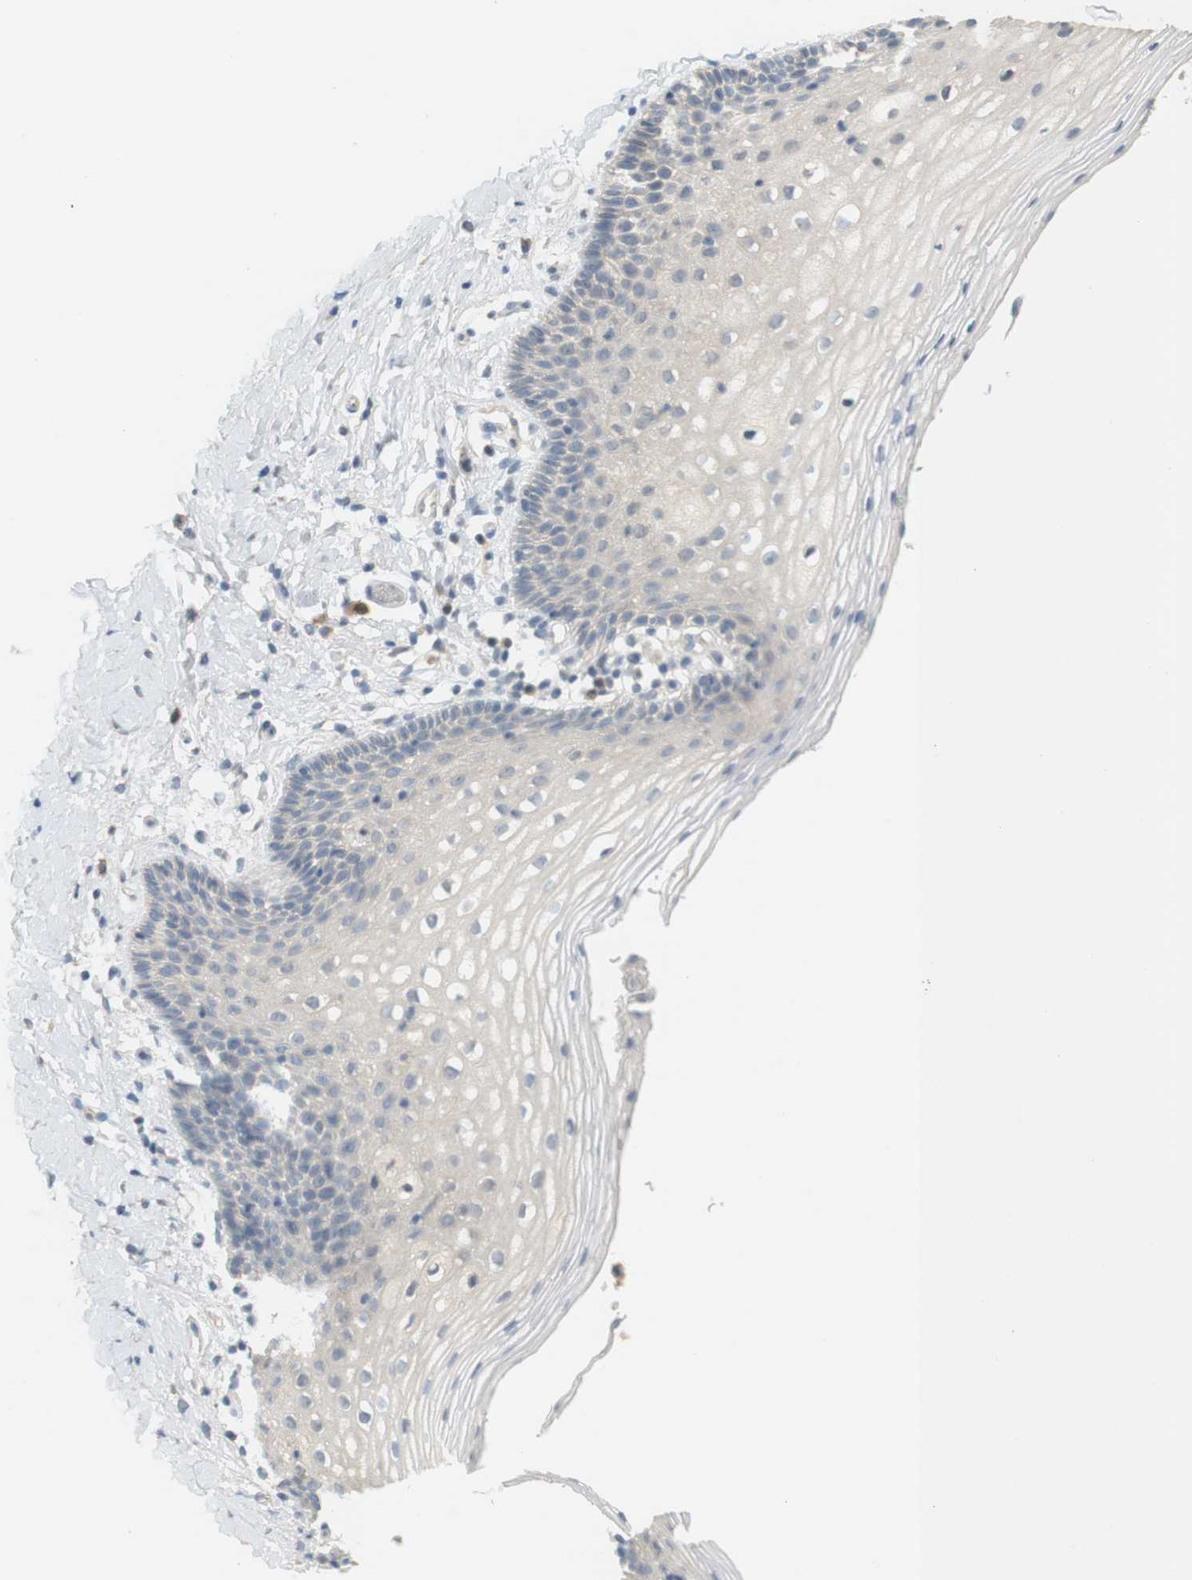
{"staining": {"intensity": "negative", "quantity": "none", "location": "none"}, "tissue": "vagina", "cell_type": "Squamous epithelial cells", "image_type": "normal", "snomed": [{"axis": "morphology", "description": "Normal tissue, NOS"}, {"axis": "topography", "description": "Vagina"}], "caption": "DAB immunohistochemical staining of normal human vagina exhibits no significant expression in squamous epithelial cells. (Immunohistochemistry (ihc), brightfield microscopy, high magnification).", "gene": "CREB3L2", "patient": {"sex": "female", "age": 55}}